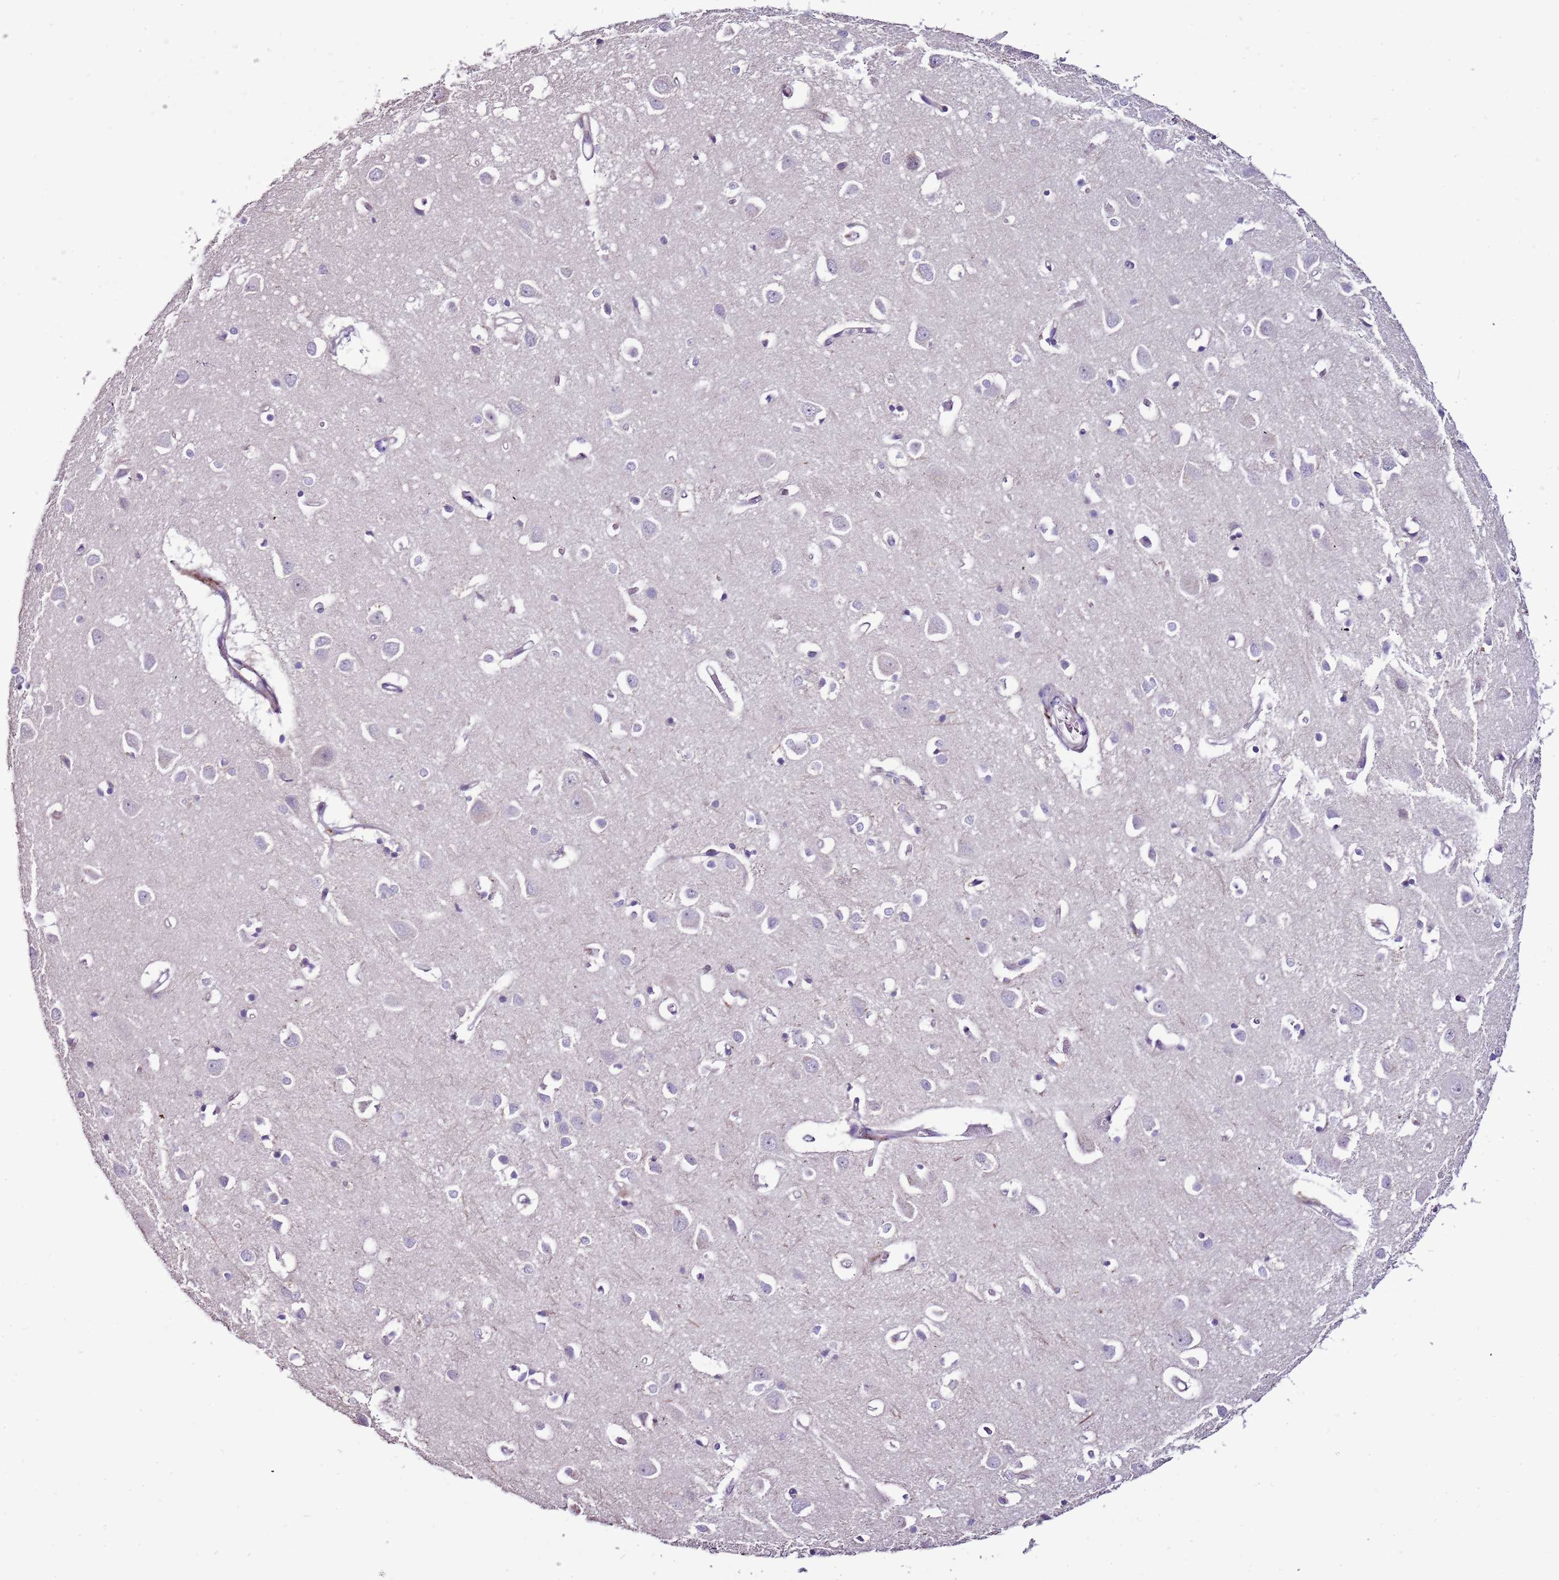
{"staining": {"intensity": "negative", "quantity": "none", "location": "none"}, "tissue": "cerebral cortex", "cell_type": "Endothelial cells", "image_type": "normal", "snomed": [{"axis": "morphology", "description": "Normal tissue, NOS"}, {"axis": "topography", "description": "Cerebral cortex"}], "caption": "An IHC histopathology image of unremarkable cerebral cortex is shown. There is no staining in endothelial cells of cerebral cortex.", "gene": "NKX2", "patient": {"sex": "female", "age": 64}}